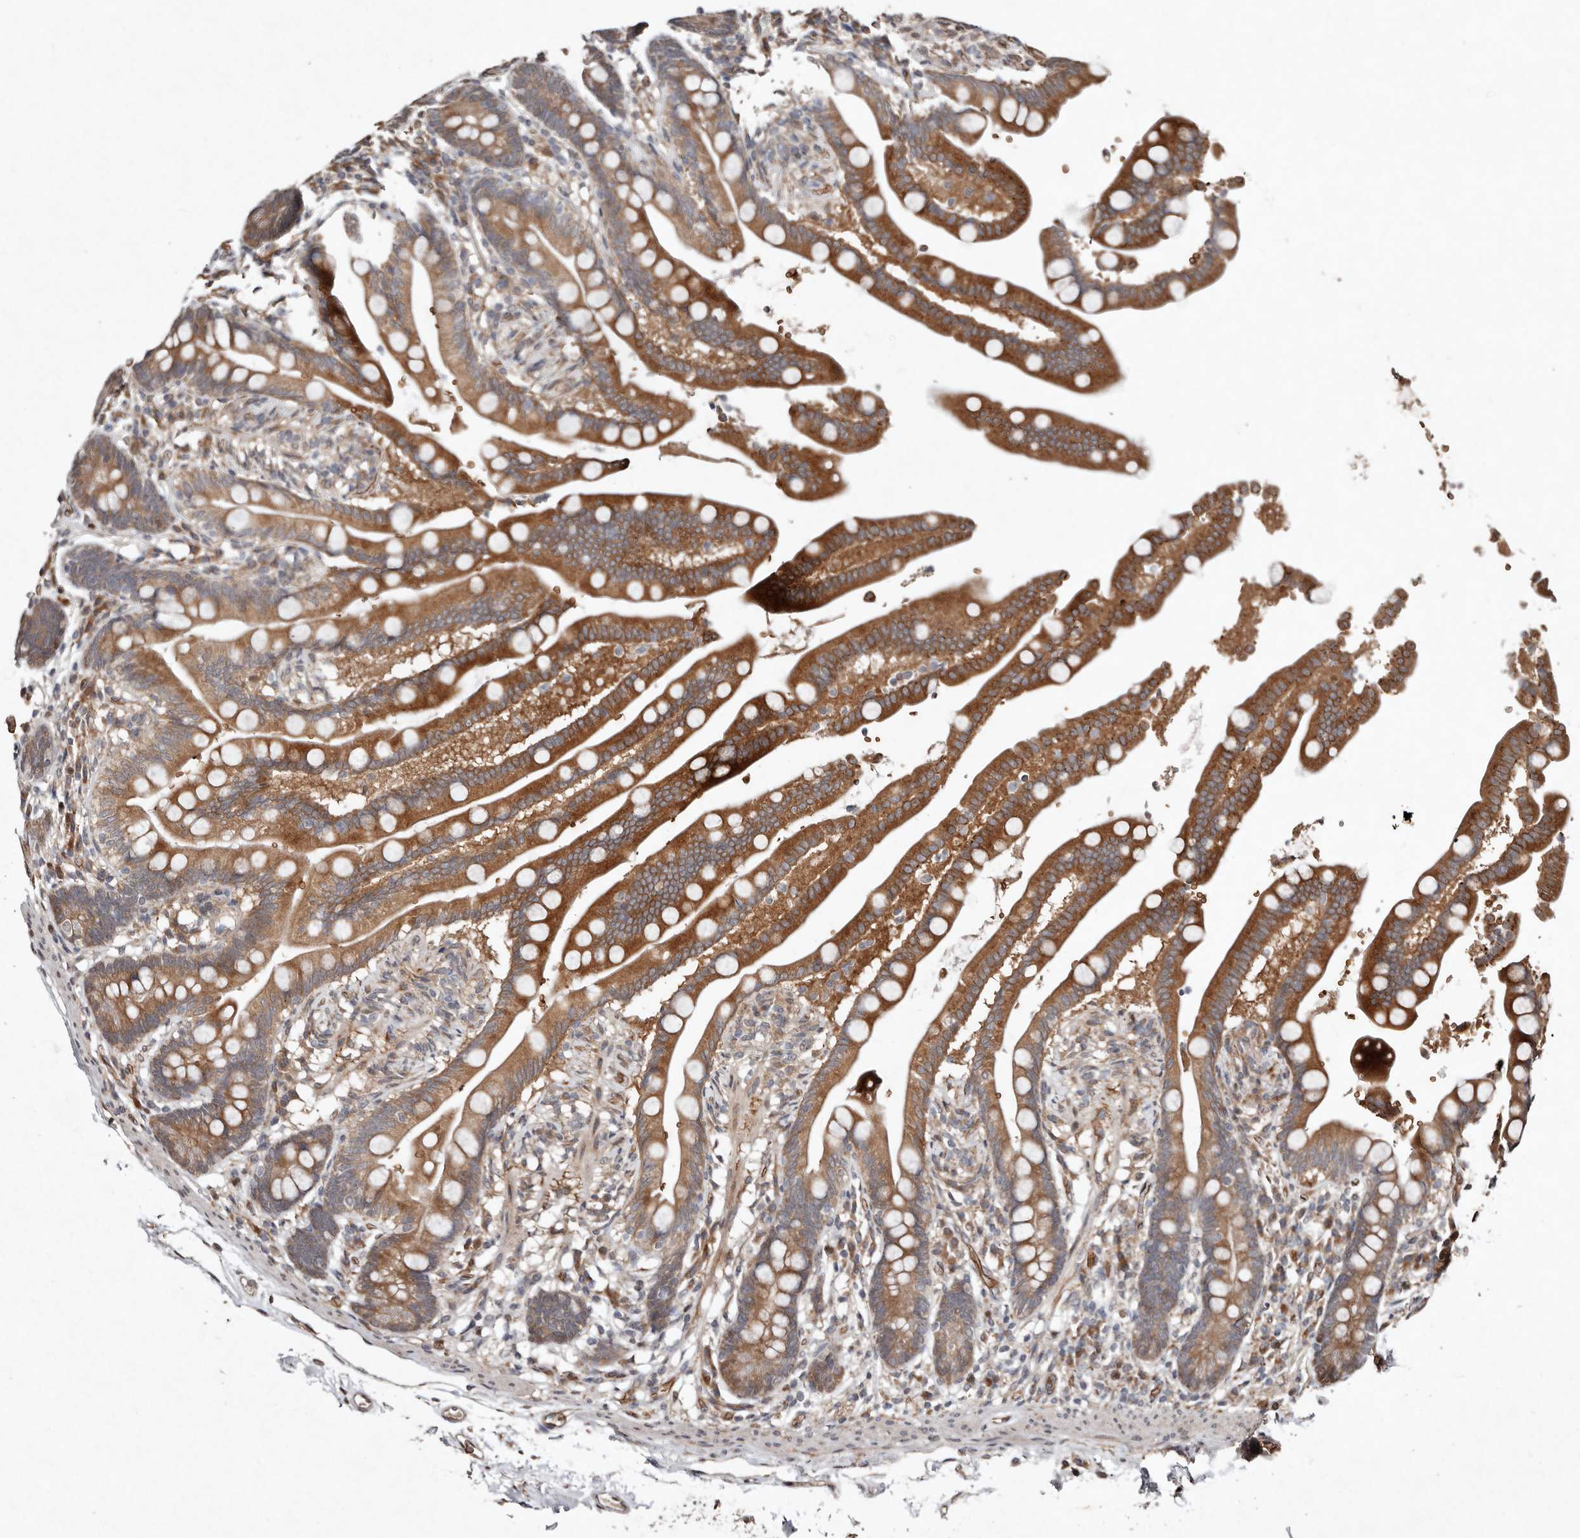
{"staining": {"intensity": "moderate", "quantity": "25%-75%", "location": "cytoplasmic/membranous"}, "tissue": "colon", "cell_type": "Endothelial cells", "image_type": "normal", "snomed": [{"axis": "morphology", "description": "Normal tissue, NOS"}, {"axis": "topography", "description": "Smooth muscle"}, {"axis": "topography", "description": "Colon"}], "caption": "Endothelial cells show medium levels of moderate cytoplasmic/membranous positivity in about 25%-75% of cells in benign human colon. The staining is performed using DAB (3,3'-diaminobenzidine) brown chromogen to label protein expression. The nuclei are counter-stained blue using hematoxylin.", "gene": "DIP2C", "patient": {"sex": "male", "age": 73}}